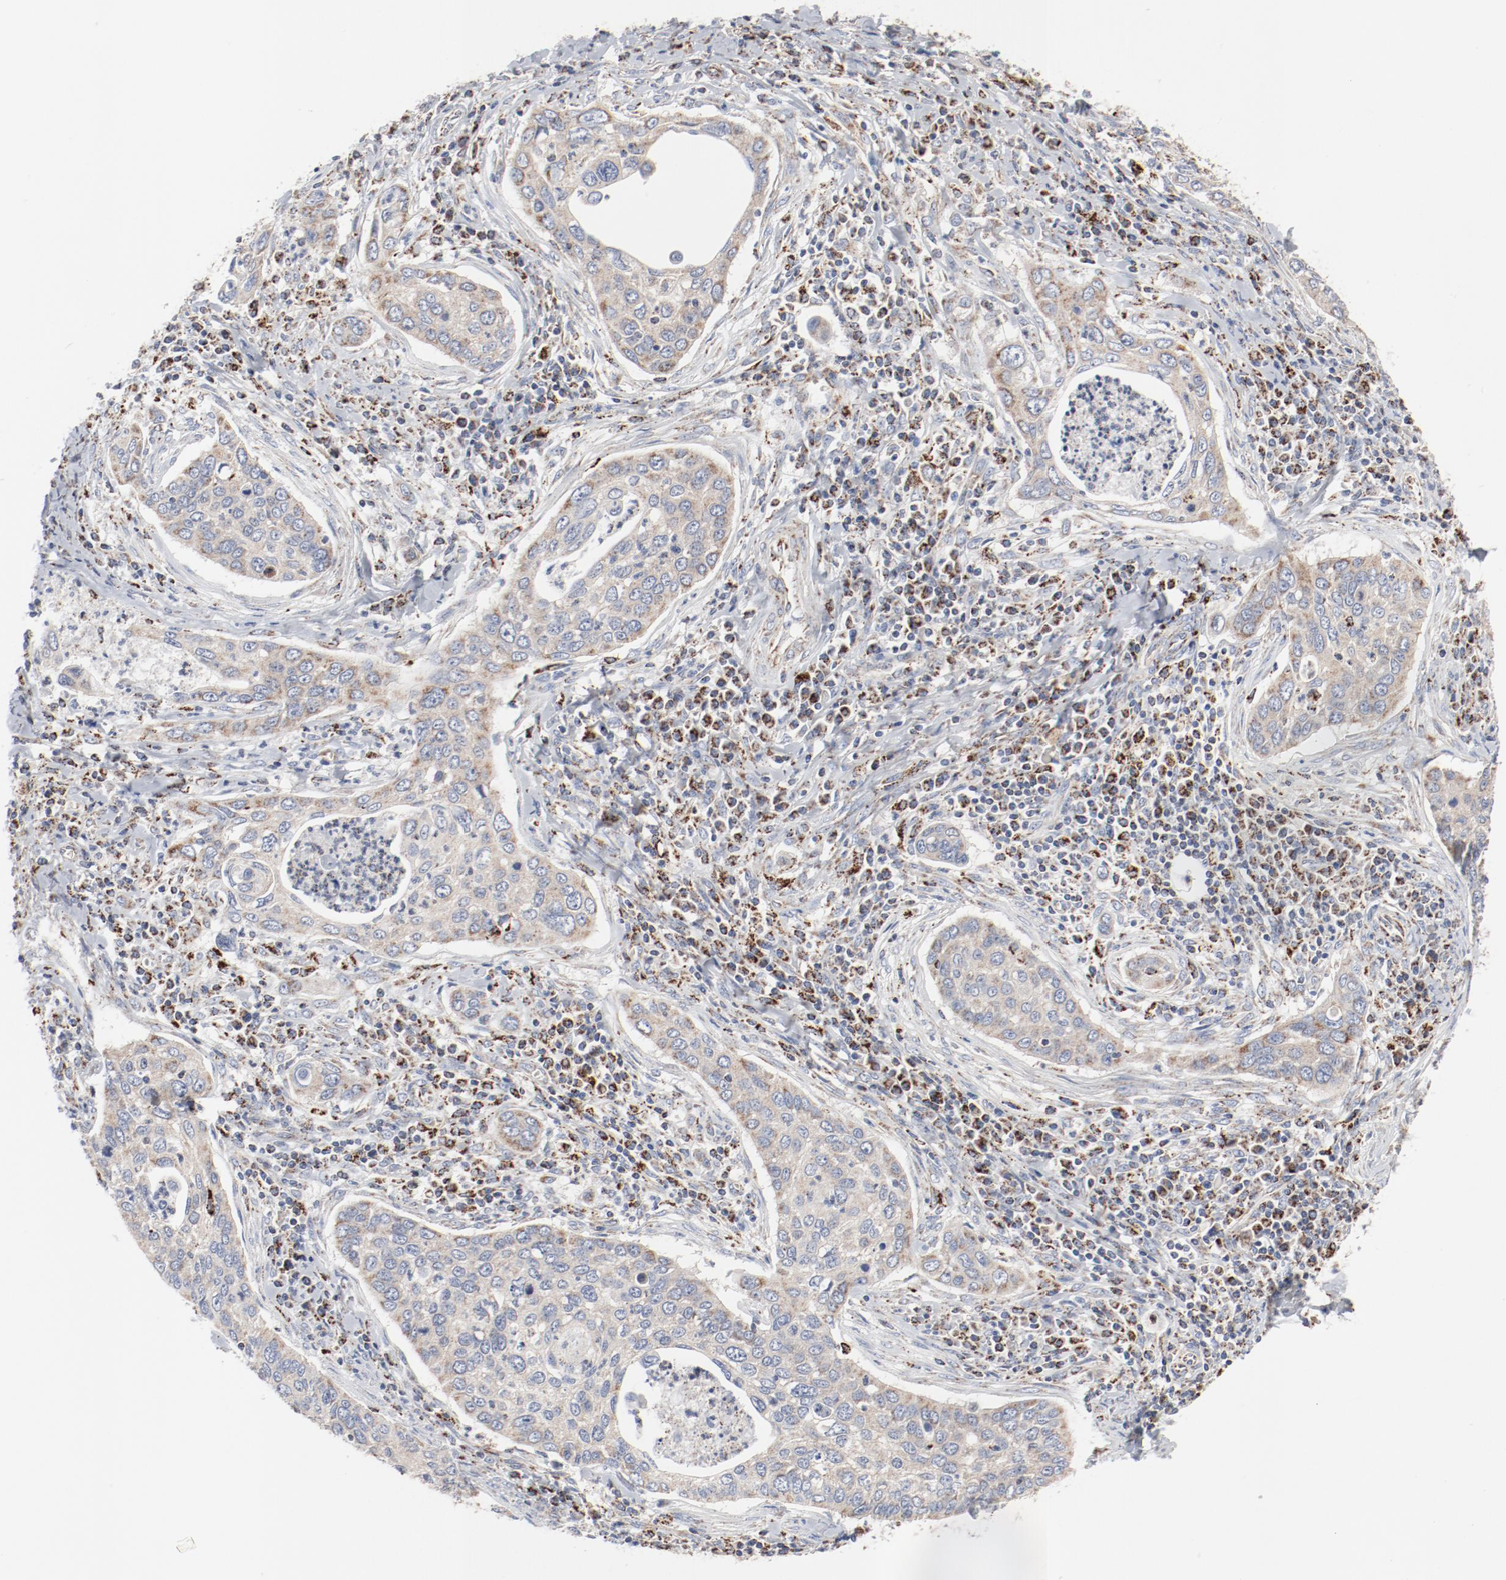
{"staining": {"intensity": "weak", "quantity": "25%-75%", "location": "cytoplasmic/membranous"}, "tissue": "cervical cancer", "cell_type": "Tumor cells", "image_type": "cancer", "snomed": [{"axis": "morphology", "description": "Squamous cell carcinoma, NOS"}, {"axis": "topography", "description": "Cervix"}], "caption": "This histopathology image displays cervical cancer stained with immunohistochemistry to label a protein in brown. The cytoplasmic/membranous of tumor cells show weak positivity for the protein. Nuclei are counter-stained blue.", "gene": "SETD3", "patient": {"sex": "female", "age": 53}}